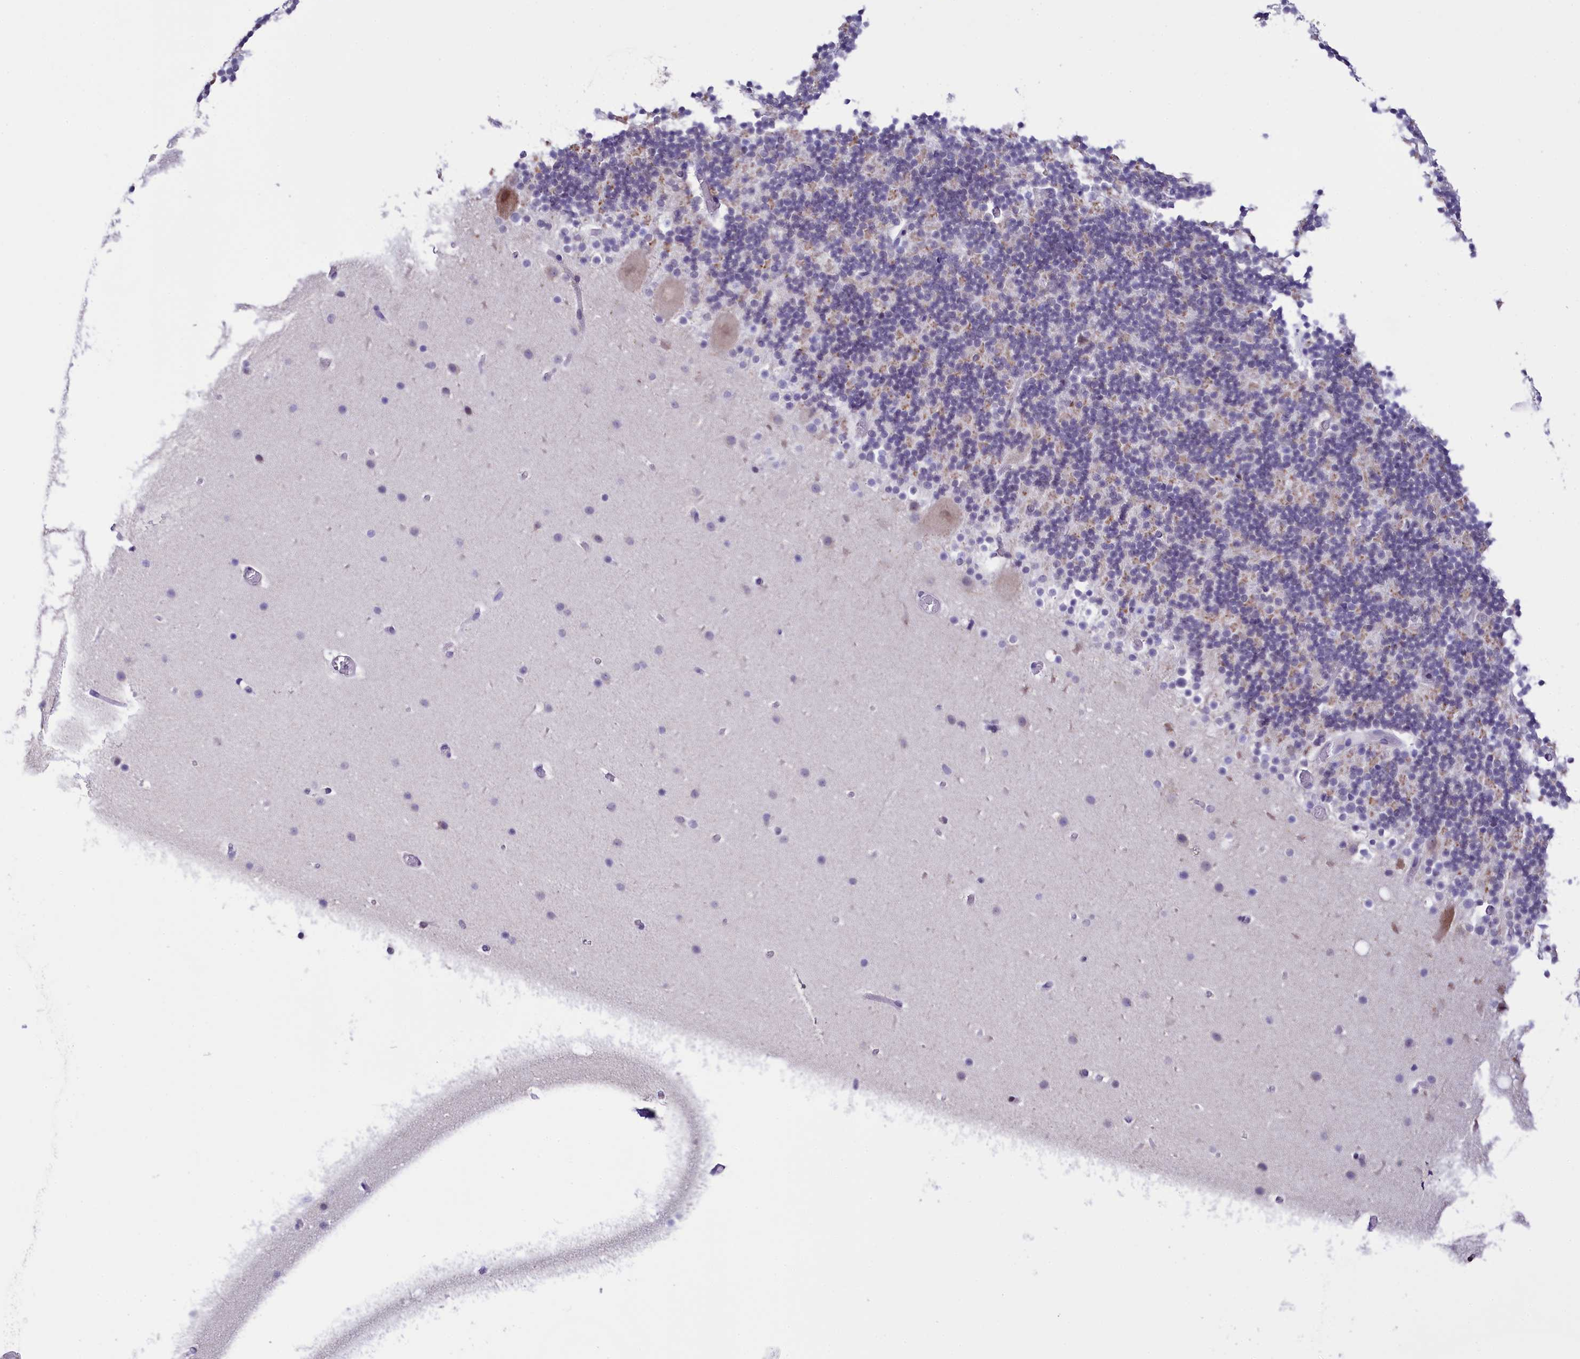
{"staining": {"intensity": "weak", "quantity": "<25%", "location": "cytoplasmic/membranous"}, "tissue": "cerebellum", "cell_type": "Cells in granular layer", "image_type": "normal", "snomed": [{"axis": "morphology", "description": "Normal tissue, NOS"}, {"axis": "topography", "description": "Cerebellum"}], "caption": "This is an immunohistochemistry (IHC) histopathology image of normal cerebellum. There is no expression in cells in granular layer.", "gene": "SPATS2", "patient": {"sex": "male", "age": 57}}